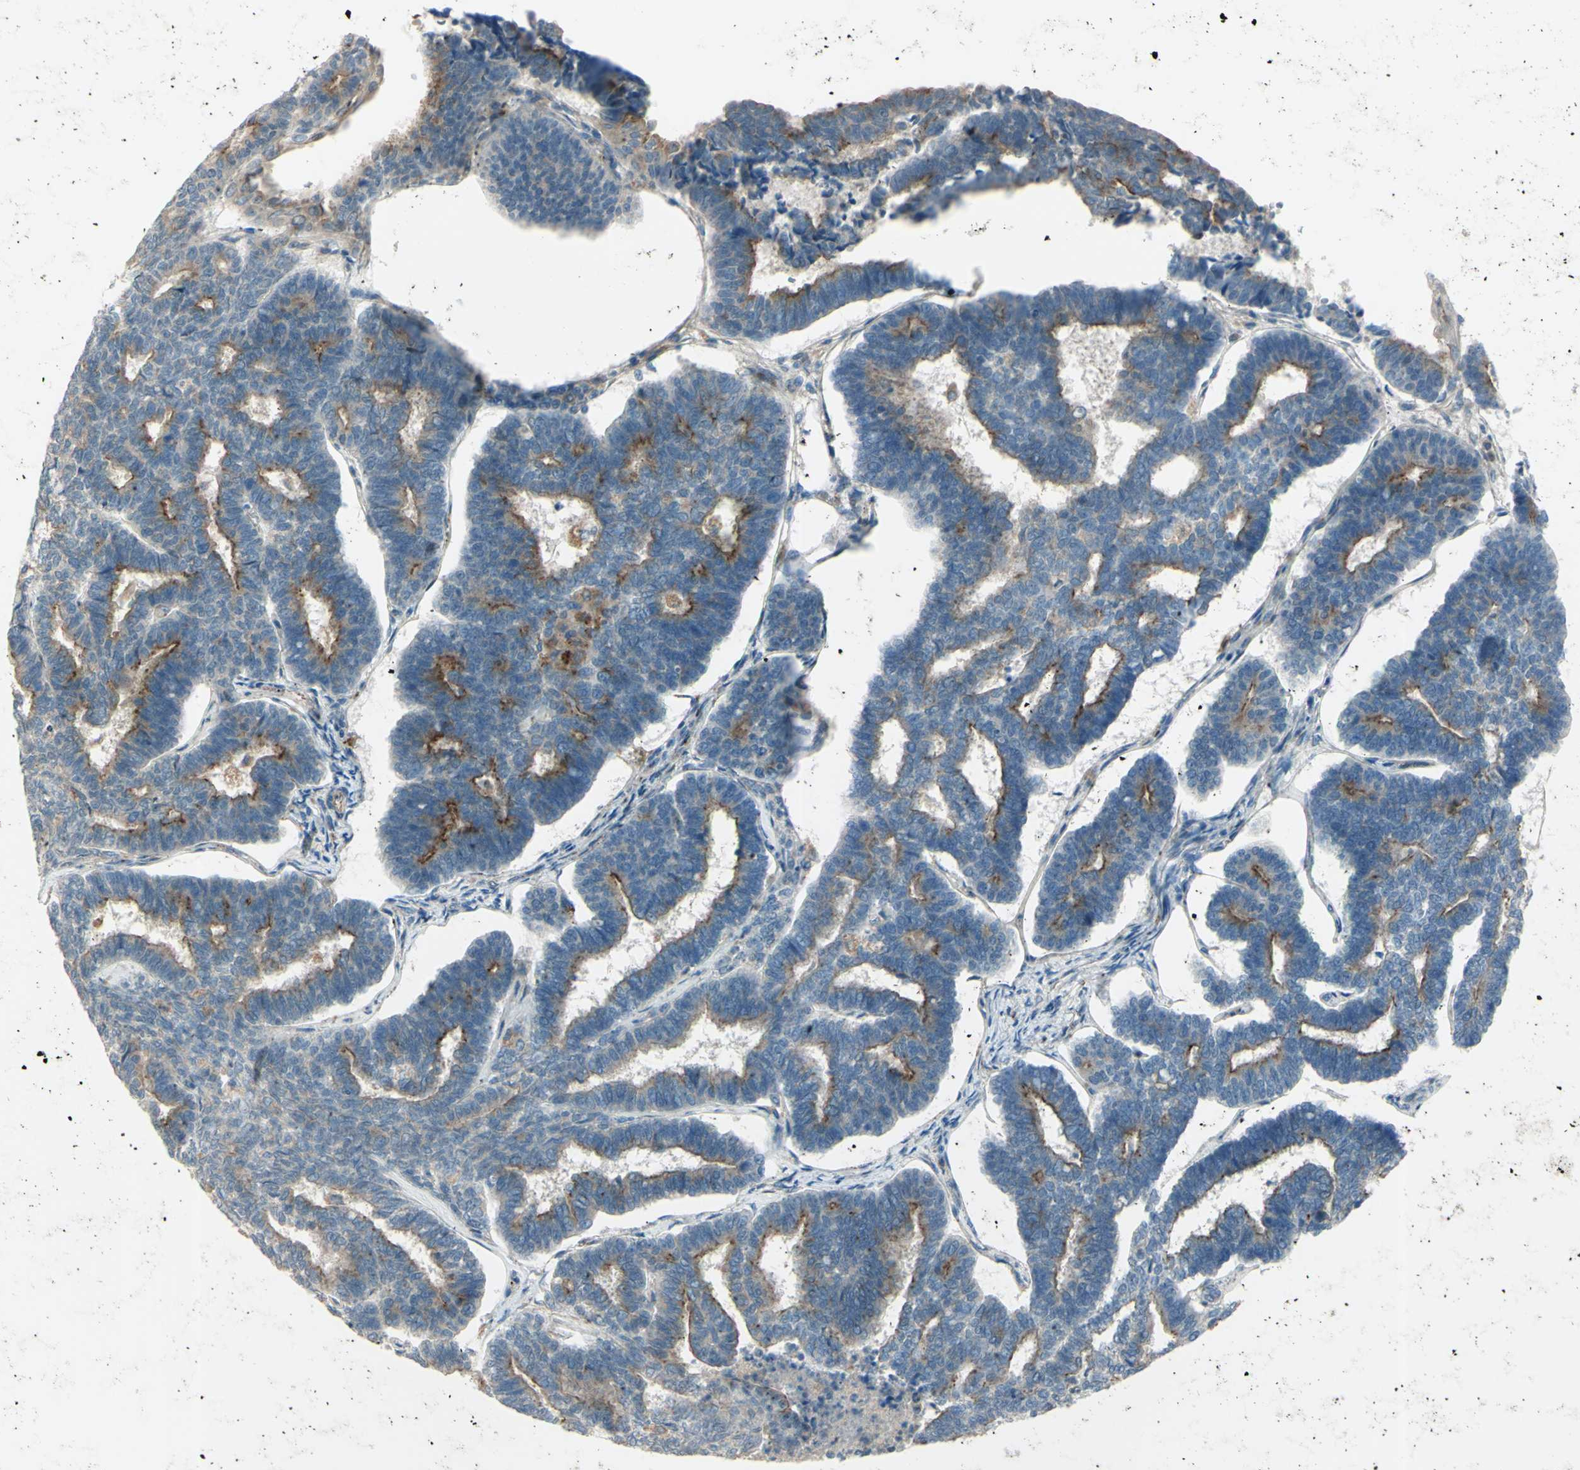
{"staining": {"intensity": "moderate", "quantity": "25%-75%", "location": "cytoplasmic/membranous"}, "tissue": "endometrial cancer", "cell_type": "Tumor cells", "image_type": "cancer", "snomed": [{"axis": "morphology", "description": "Adenocarcinoma, NOS"}, {"axis": "topography", "description": "Endometrium"}], "caption": "Immunohistochemical staining of adenocarcinoma (endometrial) demonstrates moderate cytoplasmic/membranous protein positivity in approximately 25%-75% of tumor cells.", "gene": "LMTK2", "patient": {"sex": "female", "age": 70}}